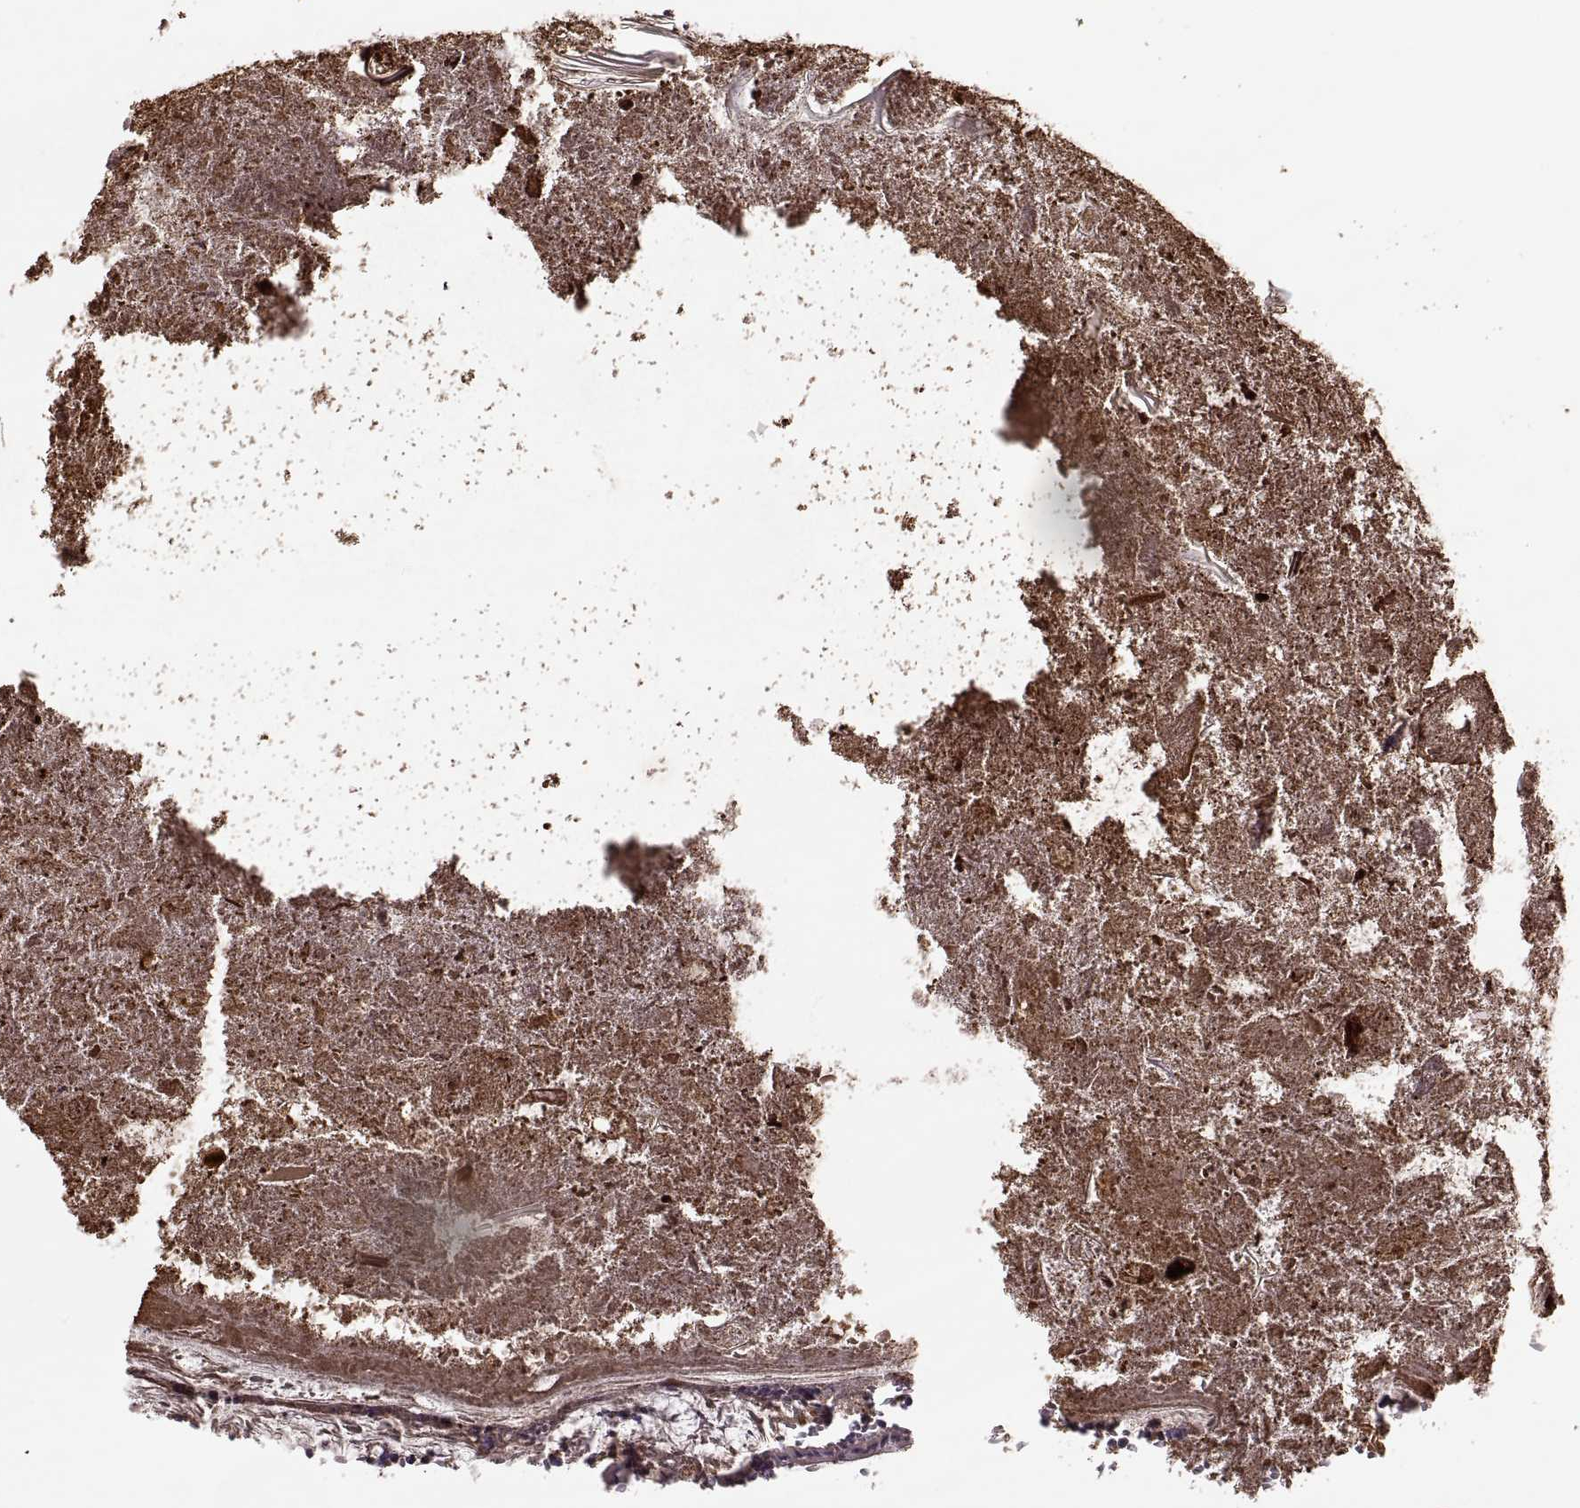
{"staining": {"intensity": "weak", "quantity": "<25%", "location": "cytoplasmic/membranous"}, "tissue": "appendix", "cell_type": "Glandular cells", "image_type": "normal", "snomed": [{"axis": "morphology", "description": "Normal tissue, NOS"}, {"axis": "topography", "description": "Appendix"}], "caption": "This is an immunohistochemistry micrograph of benign human appendix. There is no expression in glandular cells.", "gene": "PIERCE1", "patient": {"sex": "female", "age": 23}}